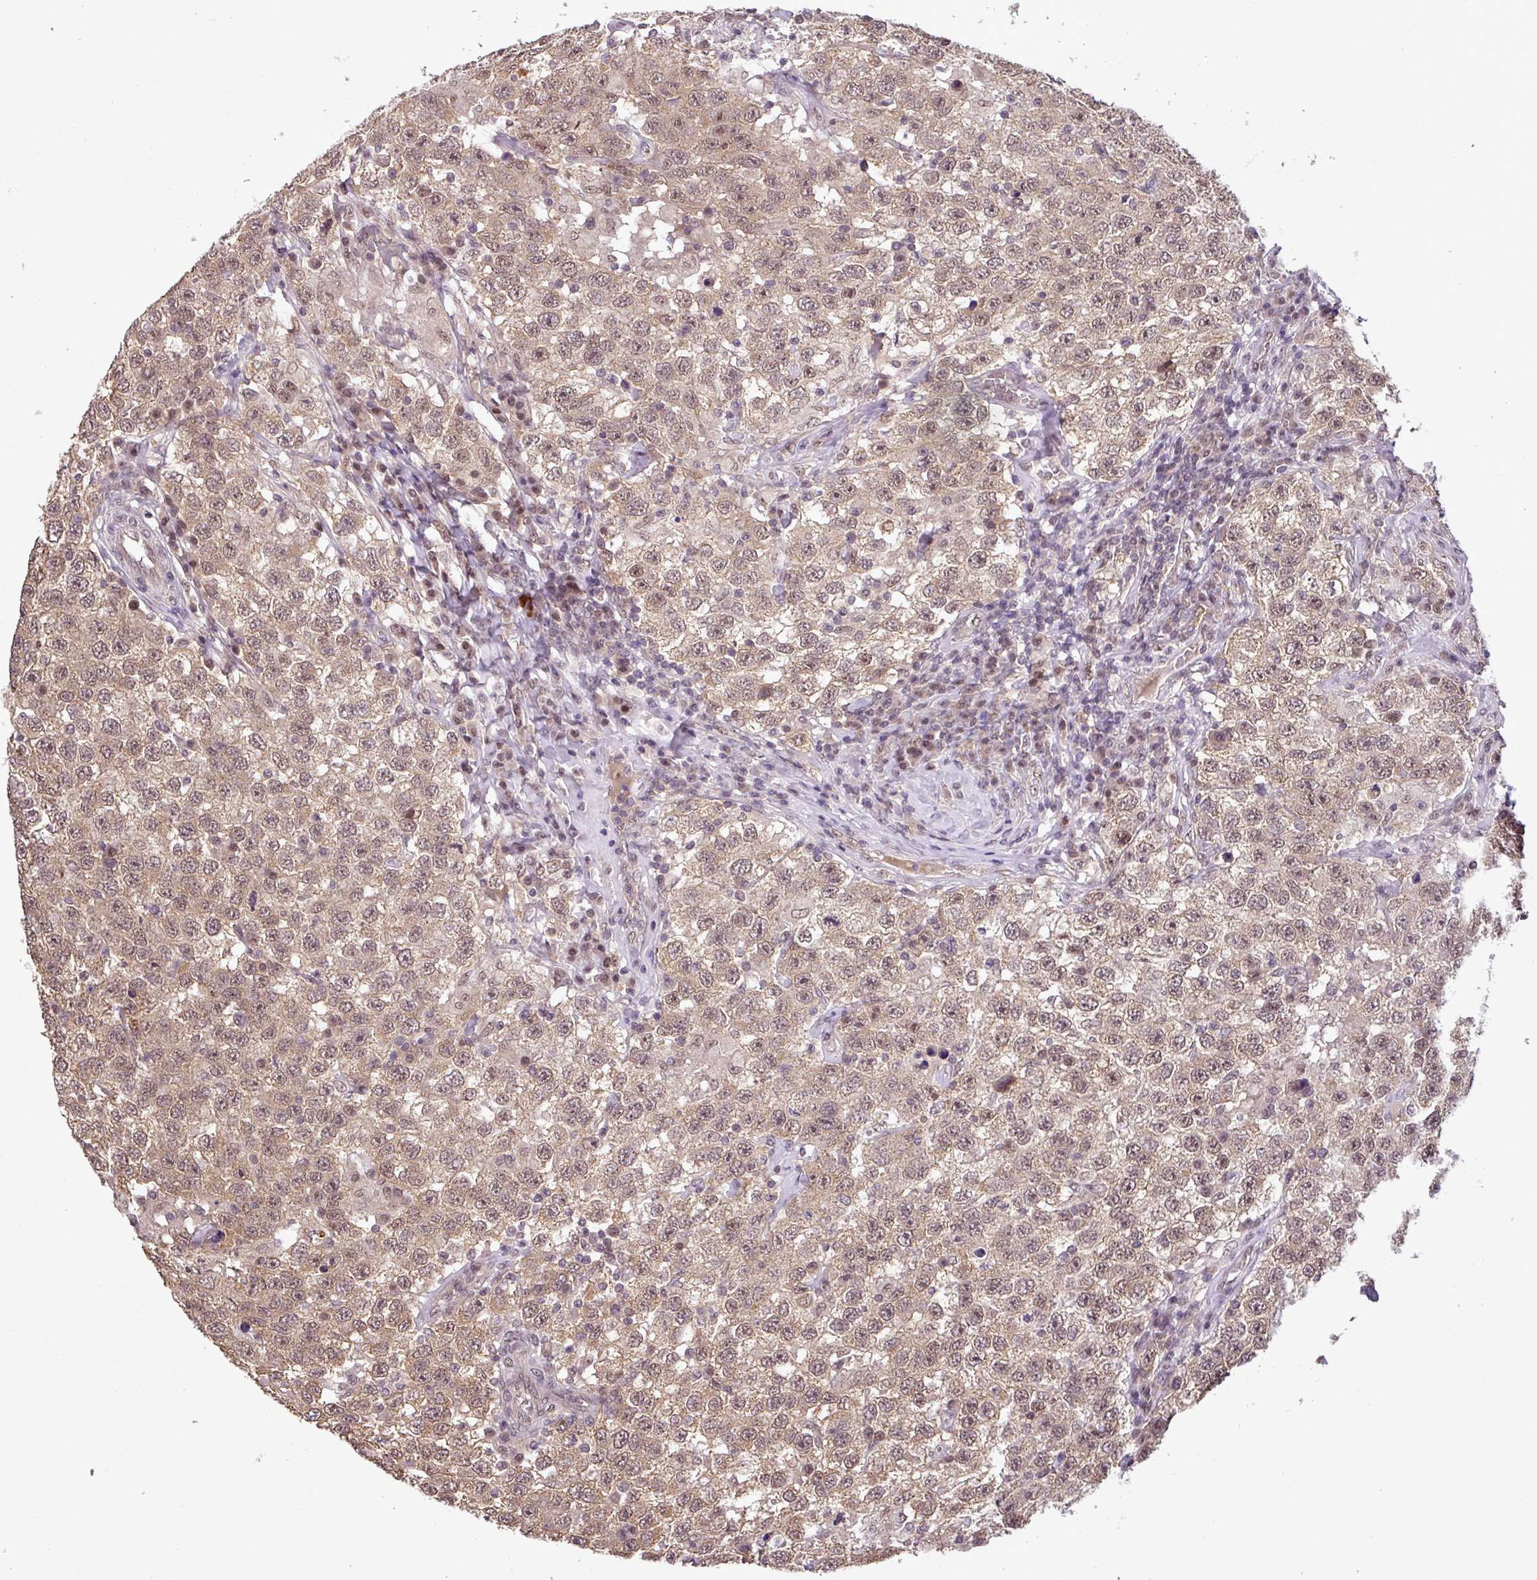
{"staining": {"intensity": "weak", "quantity": ">75%", "location": "cytoplasmic/membranous,nuclear"}, "tissue": "testis cancer", "cell_type": "Tumor cells", "image_type": "cancer", "snomed": [{"axis": "morphology", "description": "Seminoma, NOS"}, {"axis": "topography", "description": "Testis"}], "caption": "About >75% of tumor cells in testis cancer (seminoma) demonstrate weak cytoplasmic/membranous and nuclear protein expression as visualized by brown immunohistochemical staining.", "gene": "MFHAS1", "patient": {"sex": "male", "age": 41}}